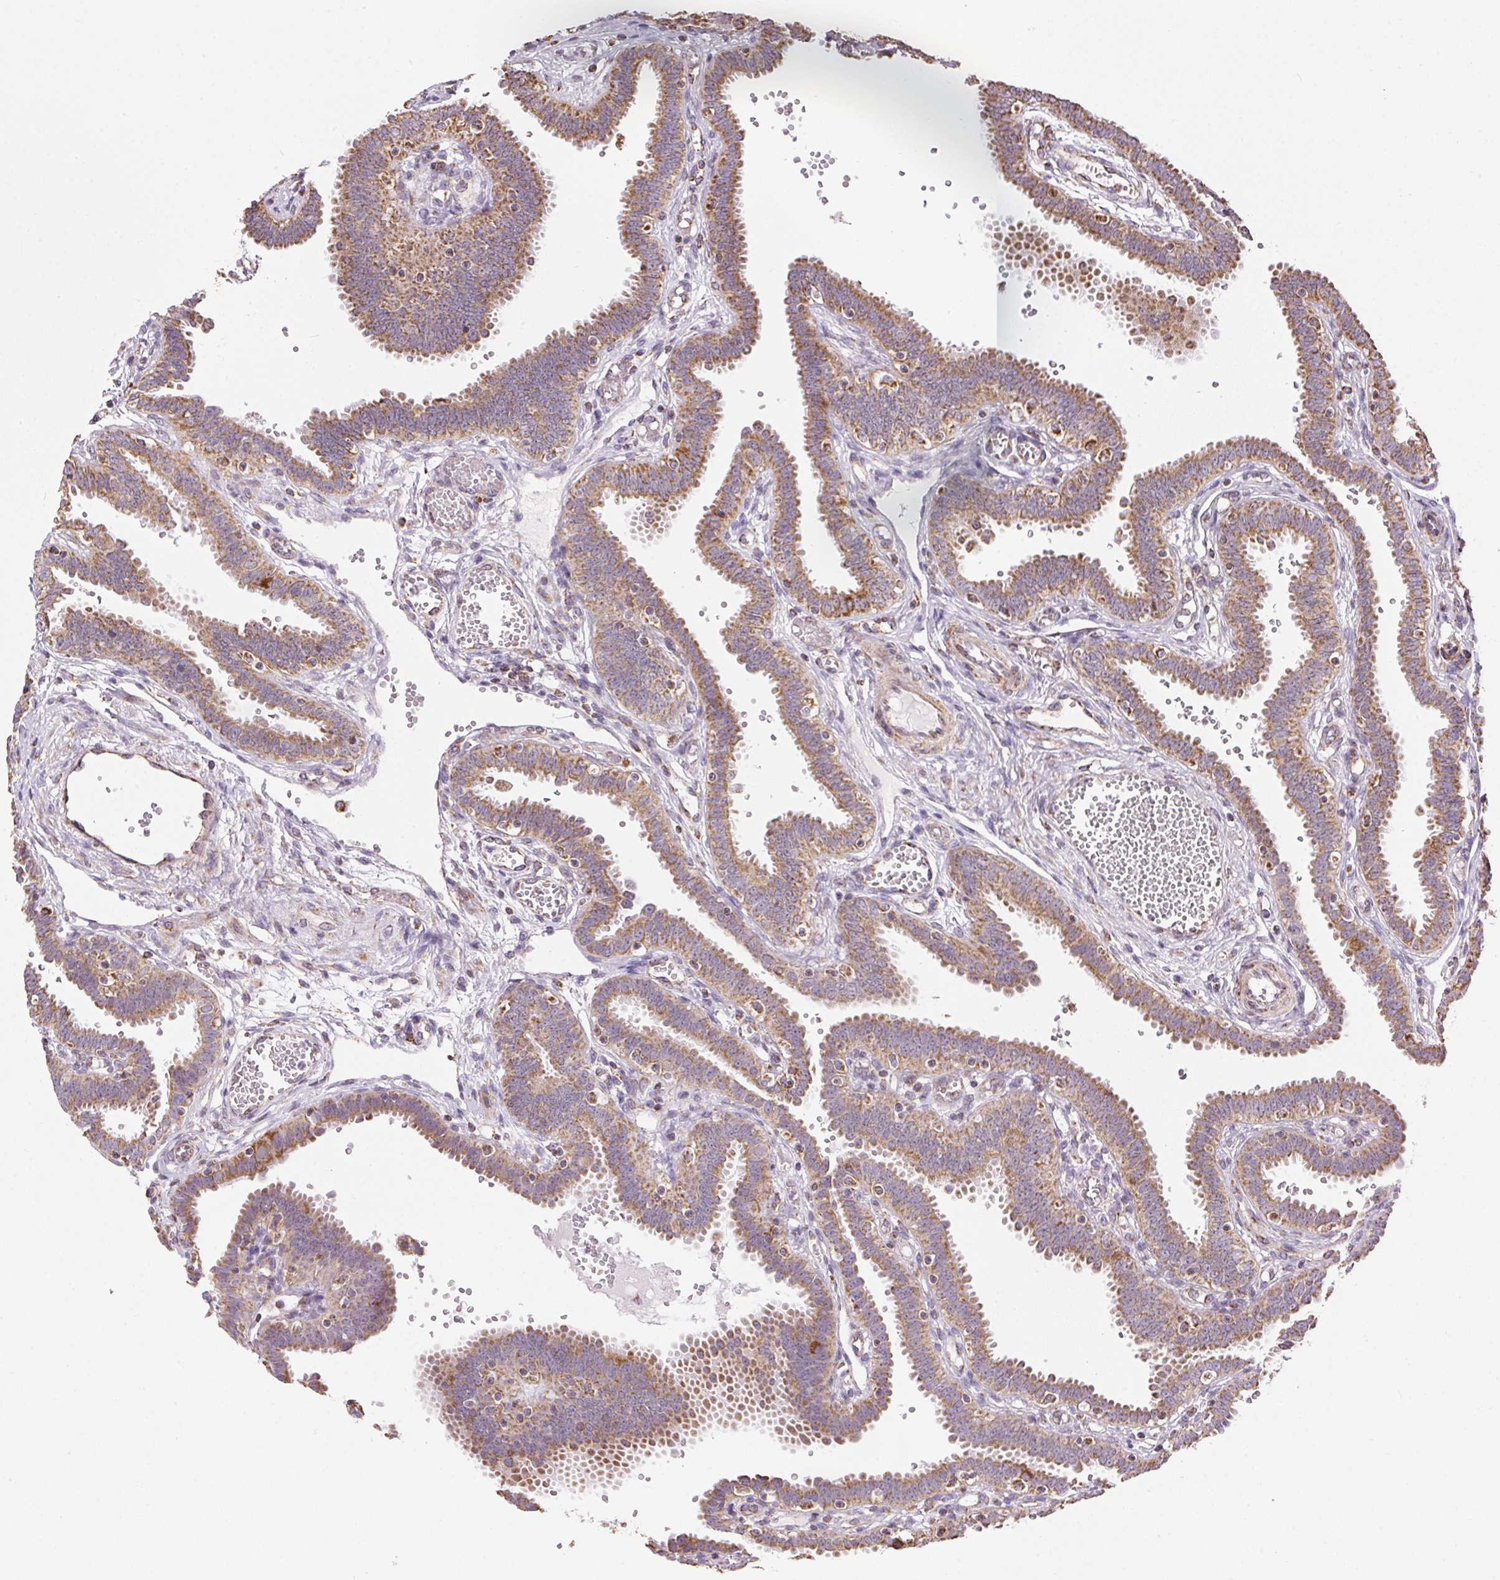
{"staining": {"intensity": "moderate", "quantity": ">75%", "location": "cytoplasmic/membranous"}, "tissue": "fallopian tube", "cell_type": "Glandular cells", "image_type": "normal", "snomed": [{"axis": "morphology", "description": "Normal tissue, NOS"}, {"axis": "topography", "description": "Fallopian tube"}], "caption": "Immunohistochemical staining of benign fallopian tube reveals medium levels of moderate cytoplasmic/membranous expression in approximately >75% of glandular cells. (DAB (3,3'-diaminobenzidine) IHC with brightfield microscopy, high magnification).", "gene": "MAPK11", "patient": {"sex": "female", "age": 37}}